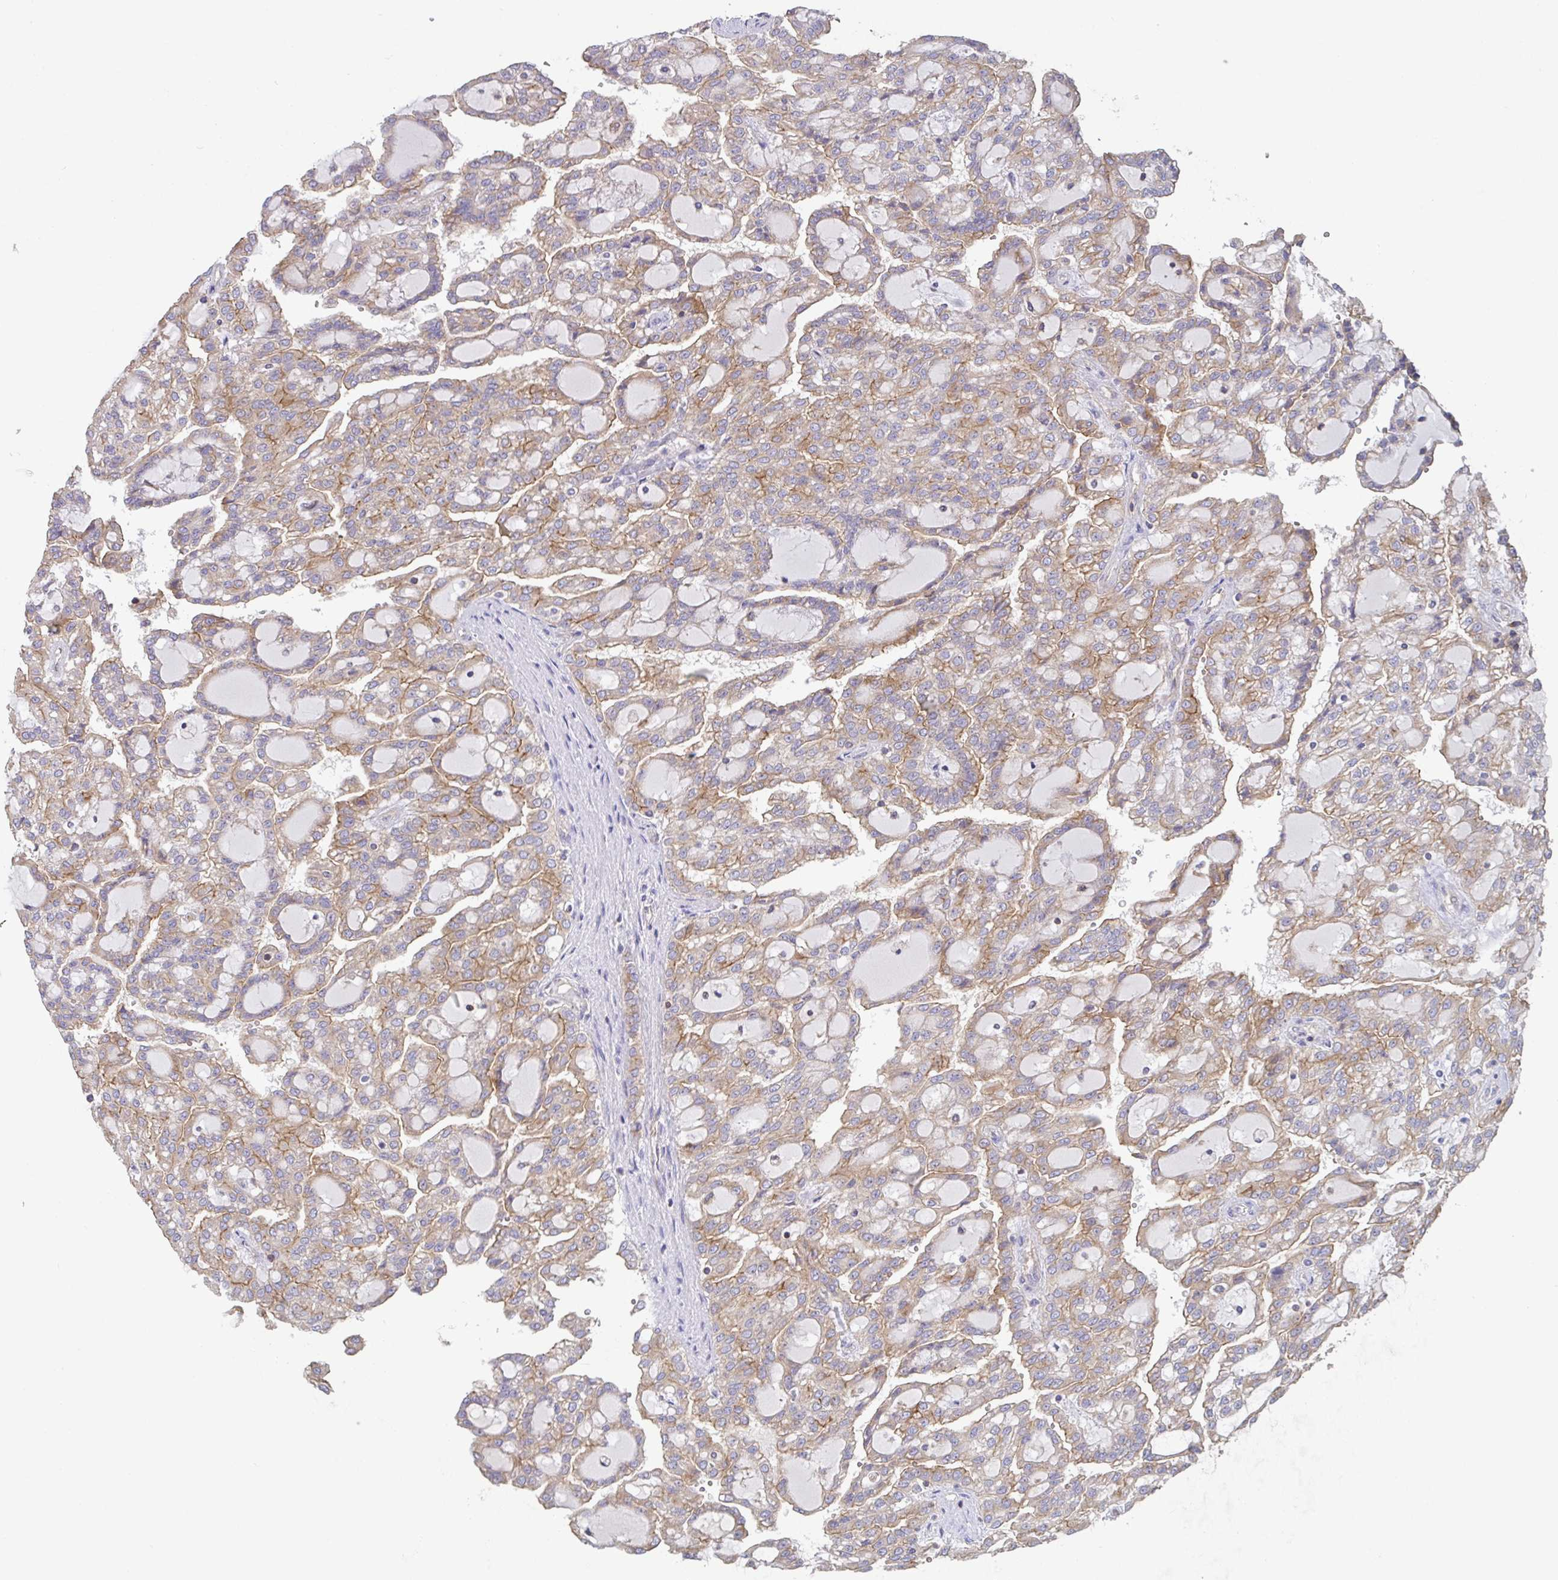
{"staining": {"intensity": "moderate", "quantity": "25%-75%", "location": "cytoplasmic/membranous"}, "tissue": "renal cancer", "cell_type": "Tumor cells", "image_type": "cancer", "snomed": [{"axis": "morphology", "description": "Adenocarcinoma, NOS"}, {"axis": "topography", "description": "Kidney"}], "caption": "This is a photomicrograph of immunohistochemistry (IHC) staining of adenocarcinoma (renal), which shows moderate staining in the cytoplasmic/membranous of tumor cells.", "gene": "YARS2", "patient": {"sex": "male", "age": 63}}